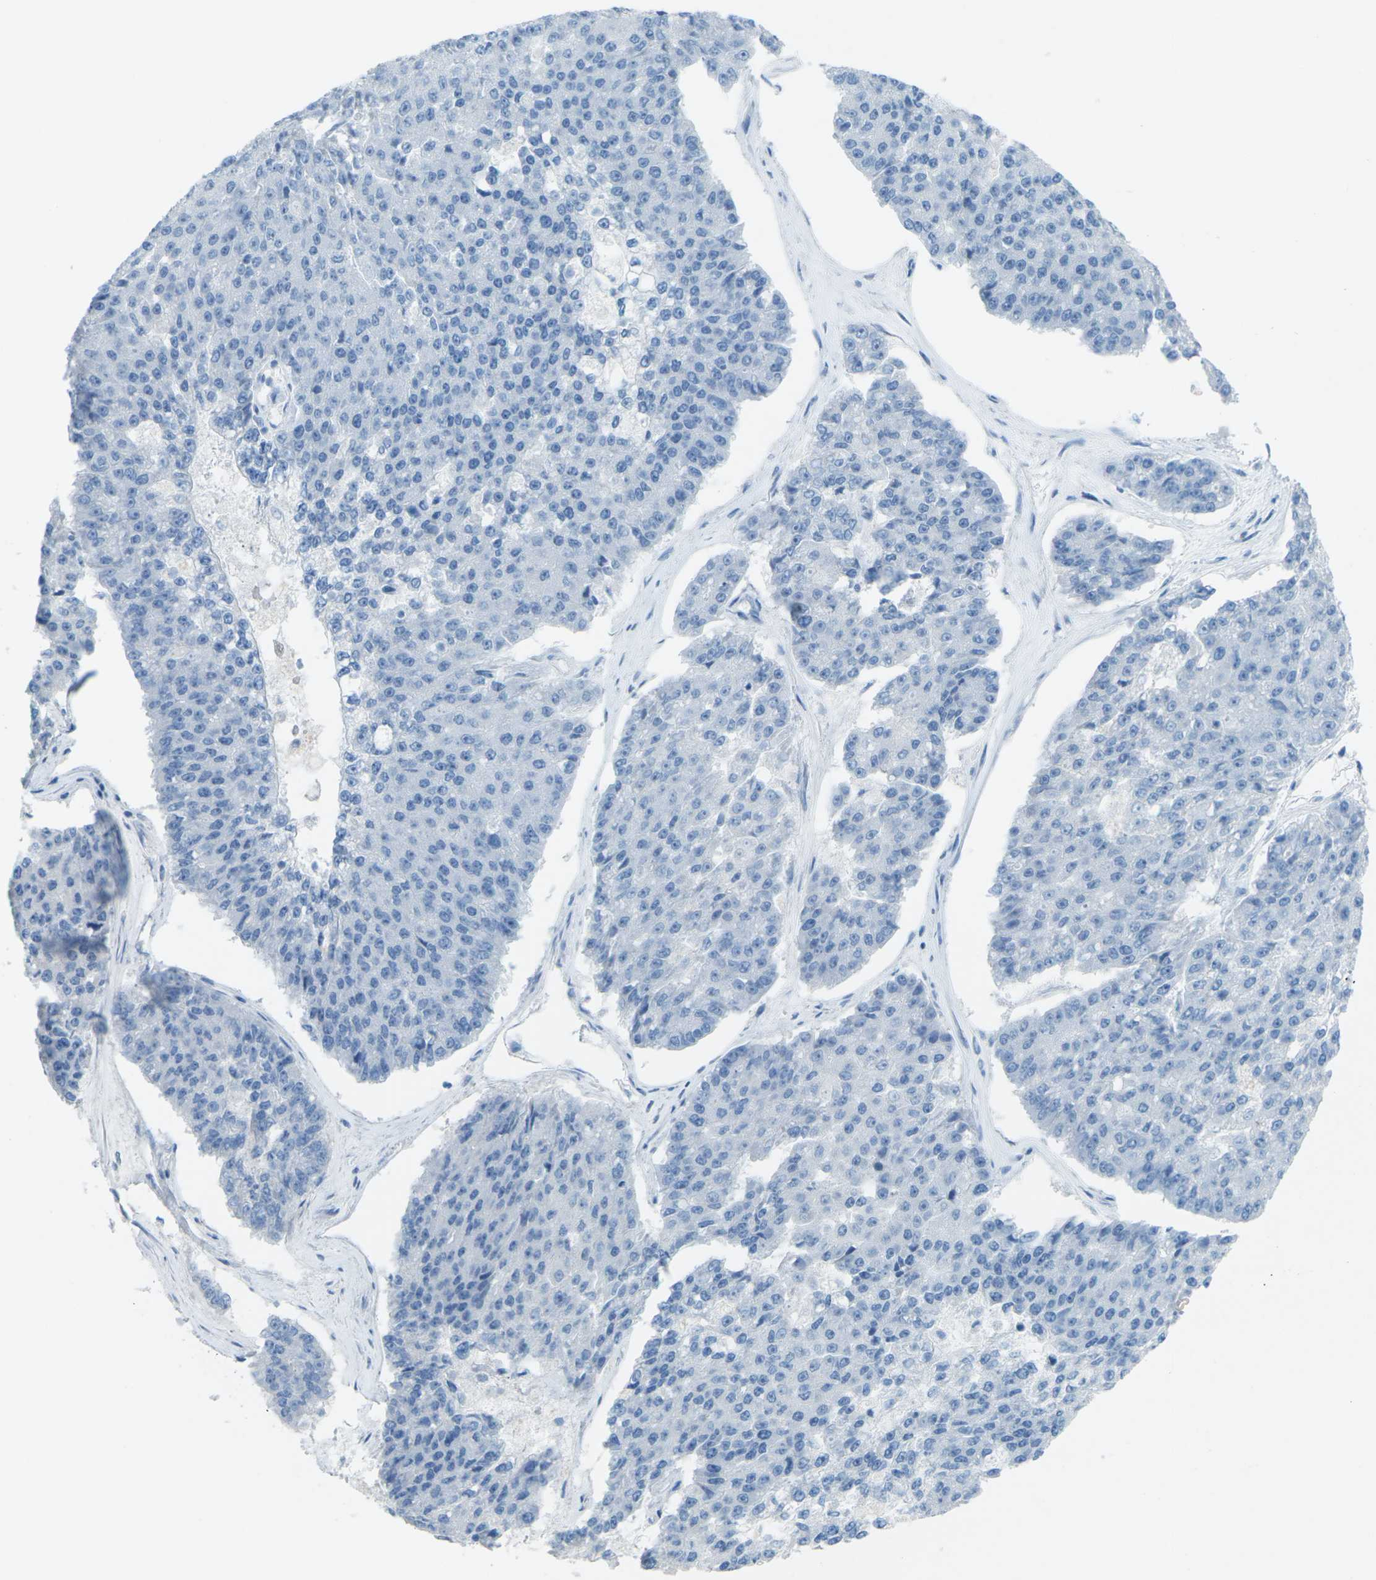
{"staining": {"intensity": "negative", "quantity": "none", "location": "none"}, "tissue": "pancreatic cancer", "cell_type": "Tumor cells", "image_type": "cancer", "snomed": [{"axis": "morphology", "description": "Adenocarcinoma, NOS"}, {"axis": "topography", "description": "Pancreas"}], "caption": "Immunohistochemical staining of human pancreatic adenocarcinoma displays no significant staining in tumor cells.", "gene": "CDH16", "patient": {"sex": "male", "age": 50}}